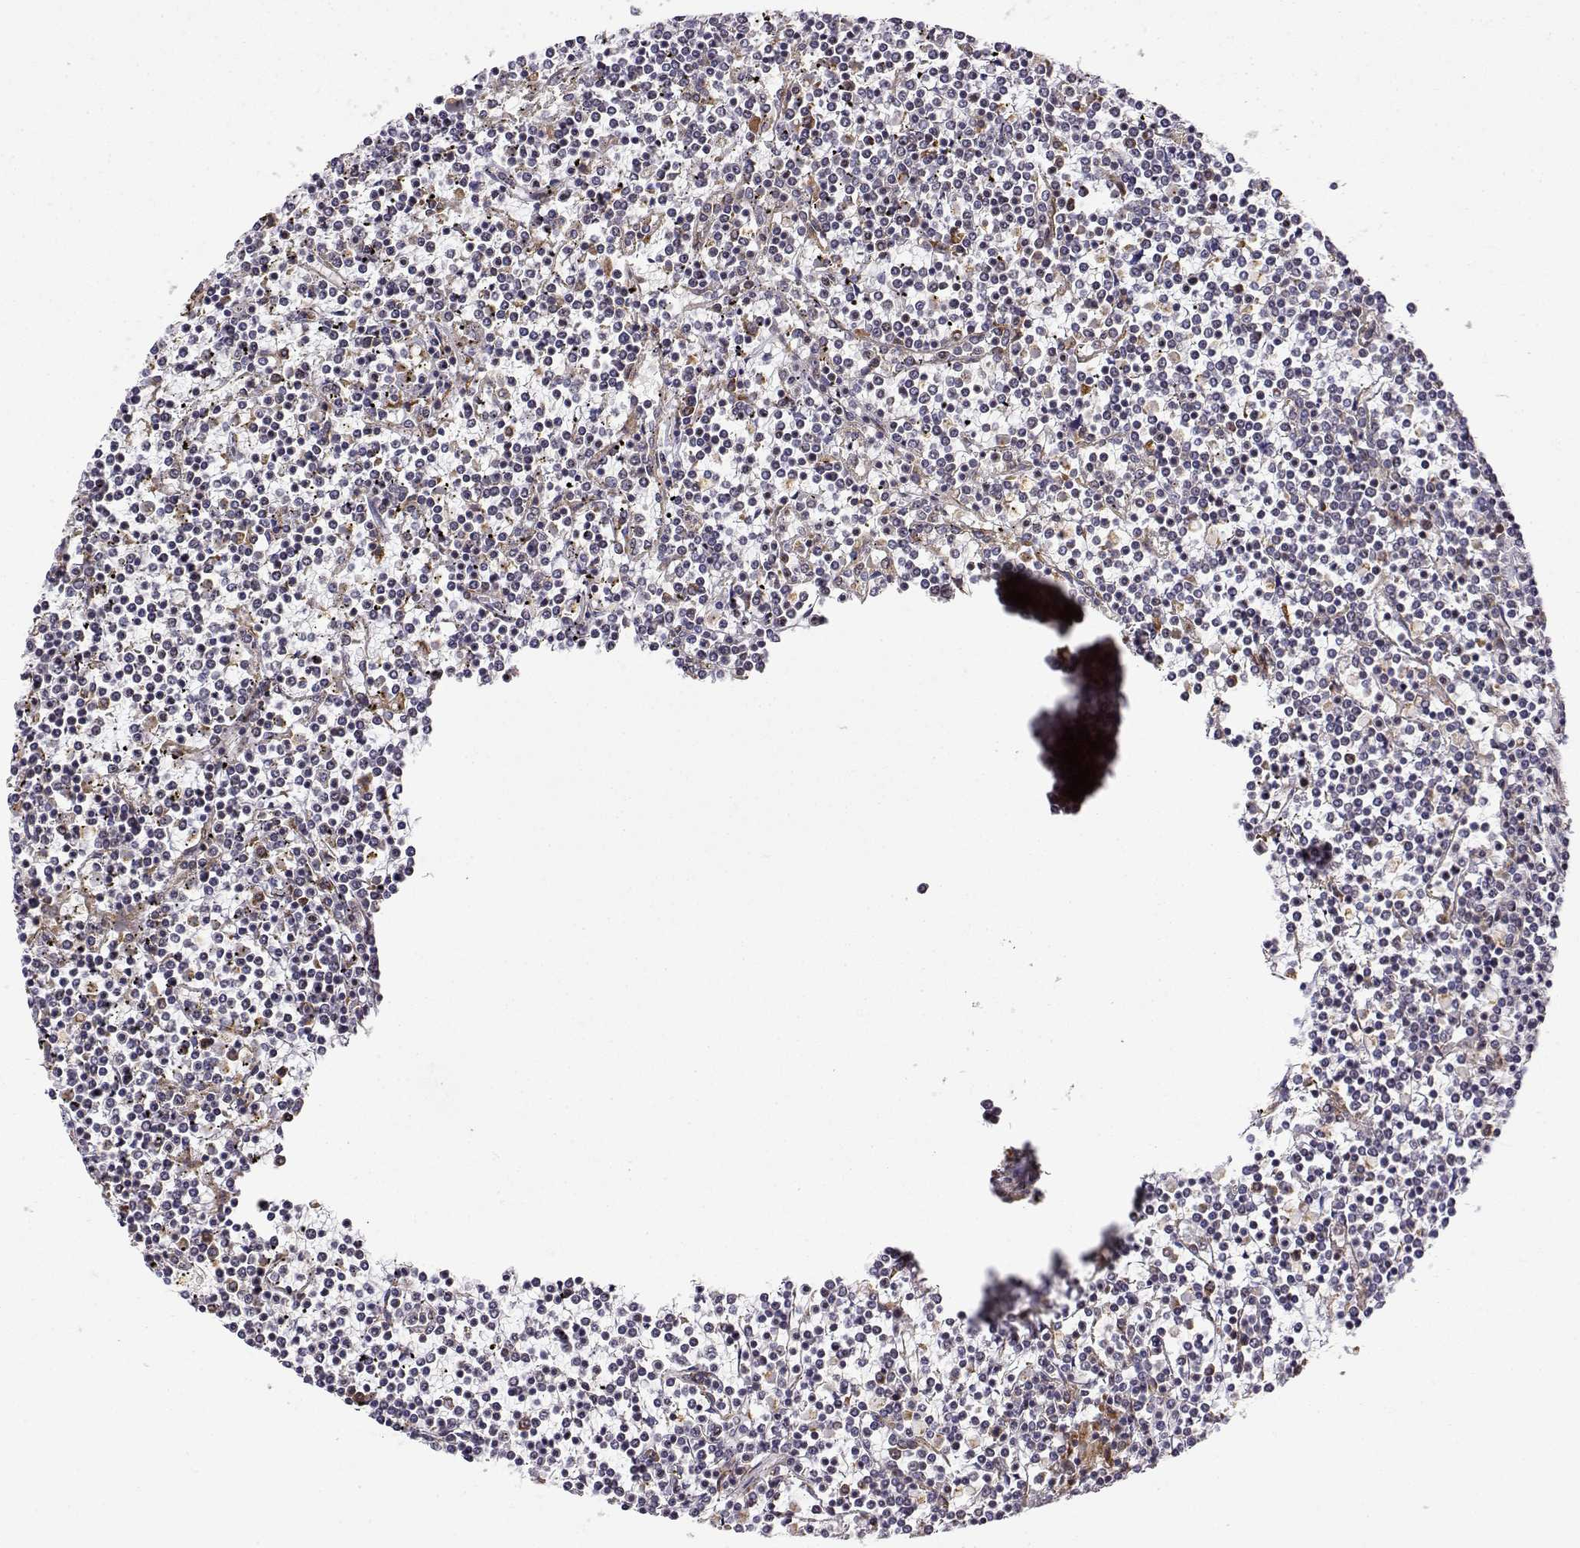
{"staining": {"intensity": "negative", "quantity": "none", "location": "none"}, "tissue": "lymphoma", "cell_type": "Tumor cells", "image_type": "cancer", "snomed": [{"axis": "morphology", "description": "Malignant lymphoma, non-Hodgkin's type, Low grade"}, {"axis": "topography", "description": "Spleen"}], "caption": "IHC of human lymphoma reveals no expression in tumor cells.", "gene": "RNF13", "patient": {"sex": "female", "age": 19}}